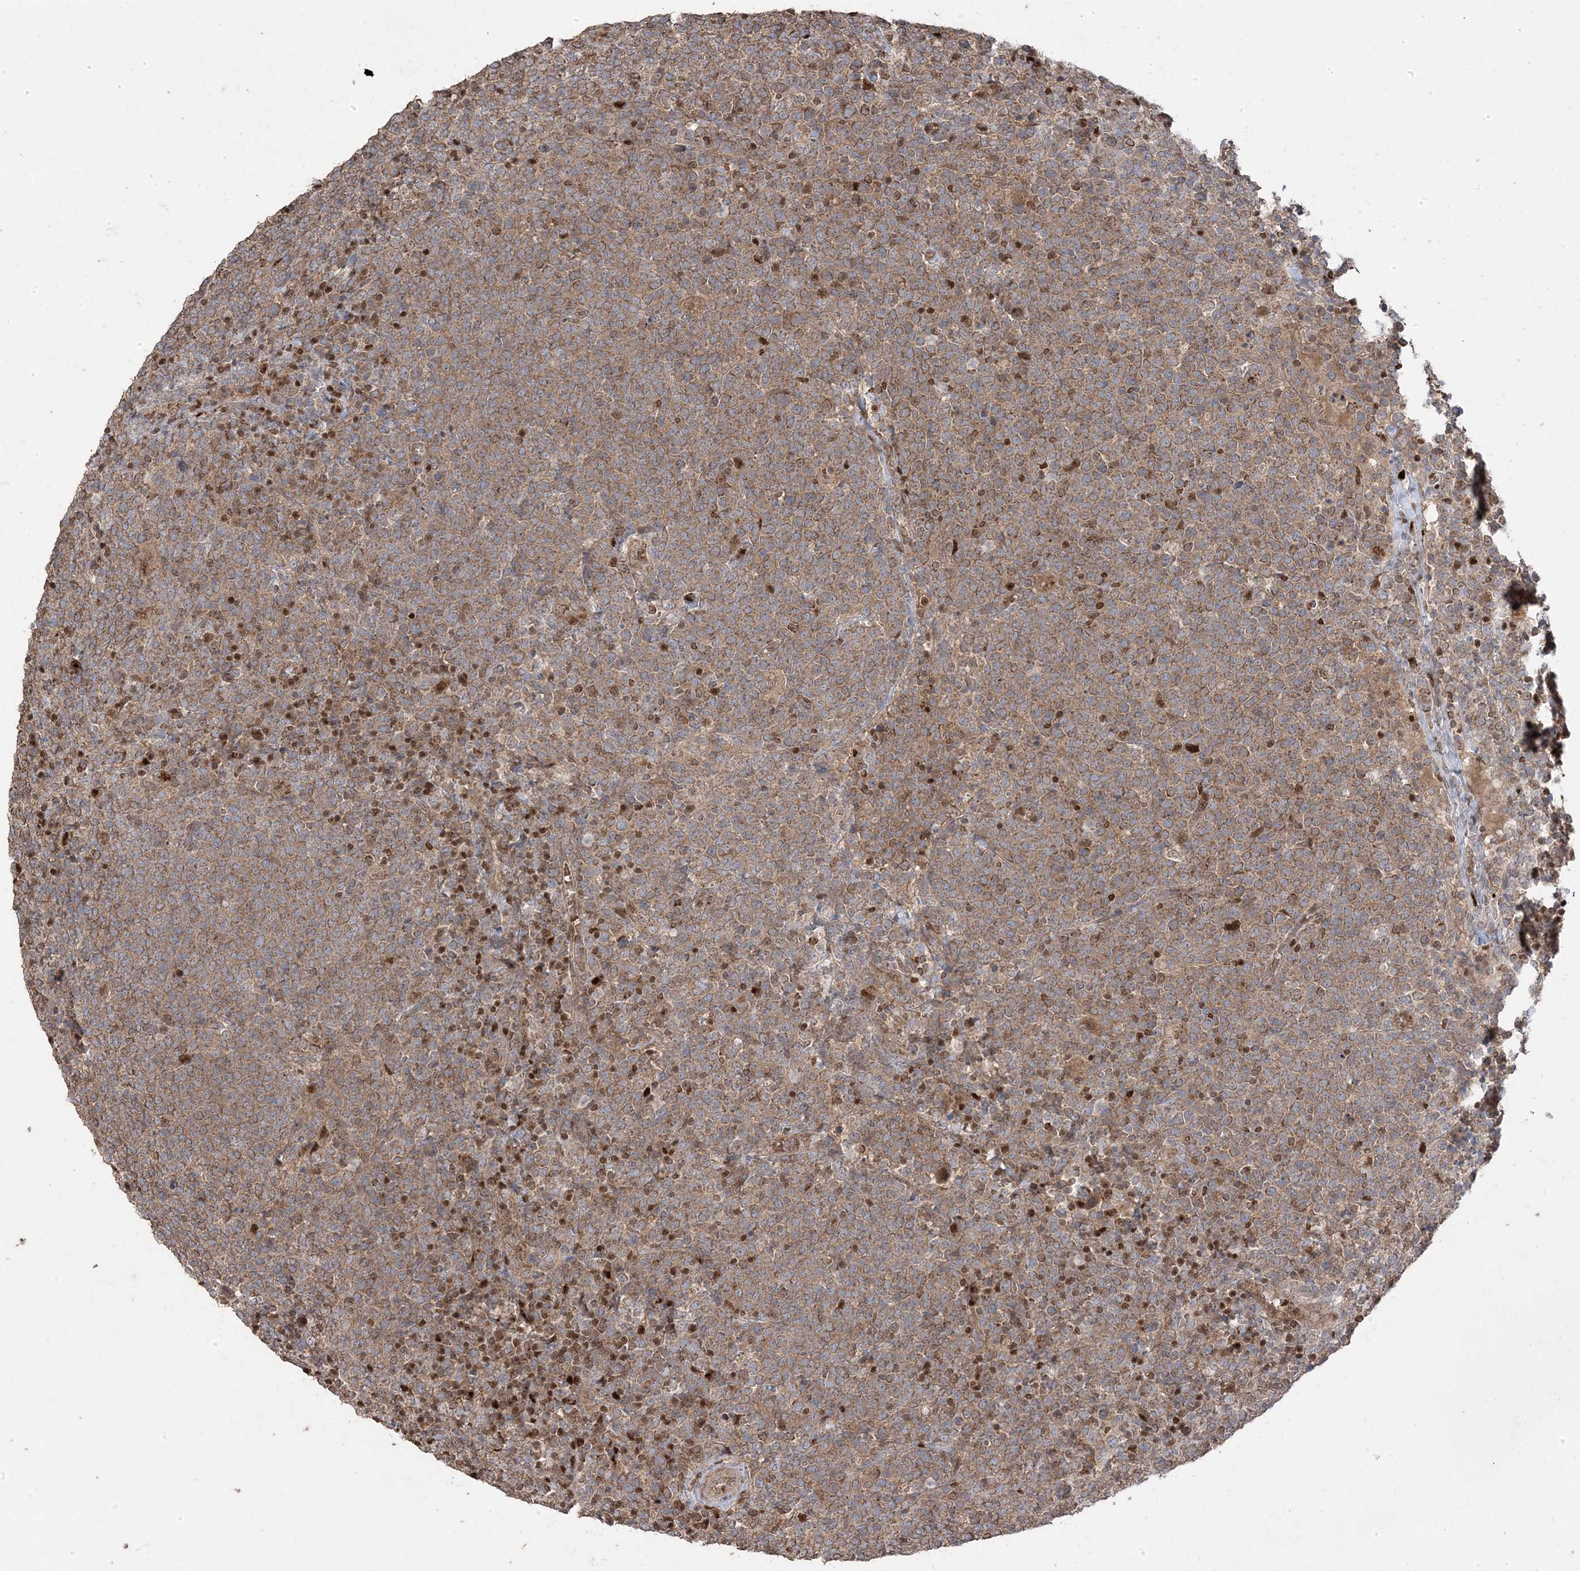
{"staining": {"intensity": "moderate", "quantity": ">75%", "location": "cytoplasmic/membranous"}, "tissue": "lymphoma", "cell_type": "Tumor cells", "image_type": "cancer", "snomed": [{"axis": "morphology", "description": "Malignant lymphoma, non-Hodgkin's type, High grade"}, {"axis": "topography", "description": "Lymph node"}], "caption": "Tumor cells exhibit medium levels of moderate cytoplasmic/membranous expression in about >75% of cells in high-grade malignant lymphoma, non-Hodgkin's type.", "gene": "PPOX", "patient": {"sex": "male", "age": 61}}